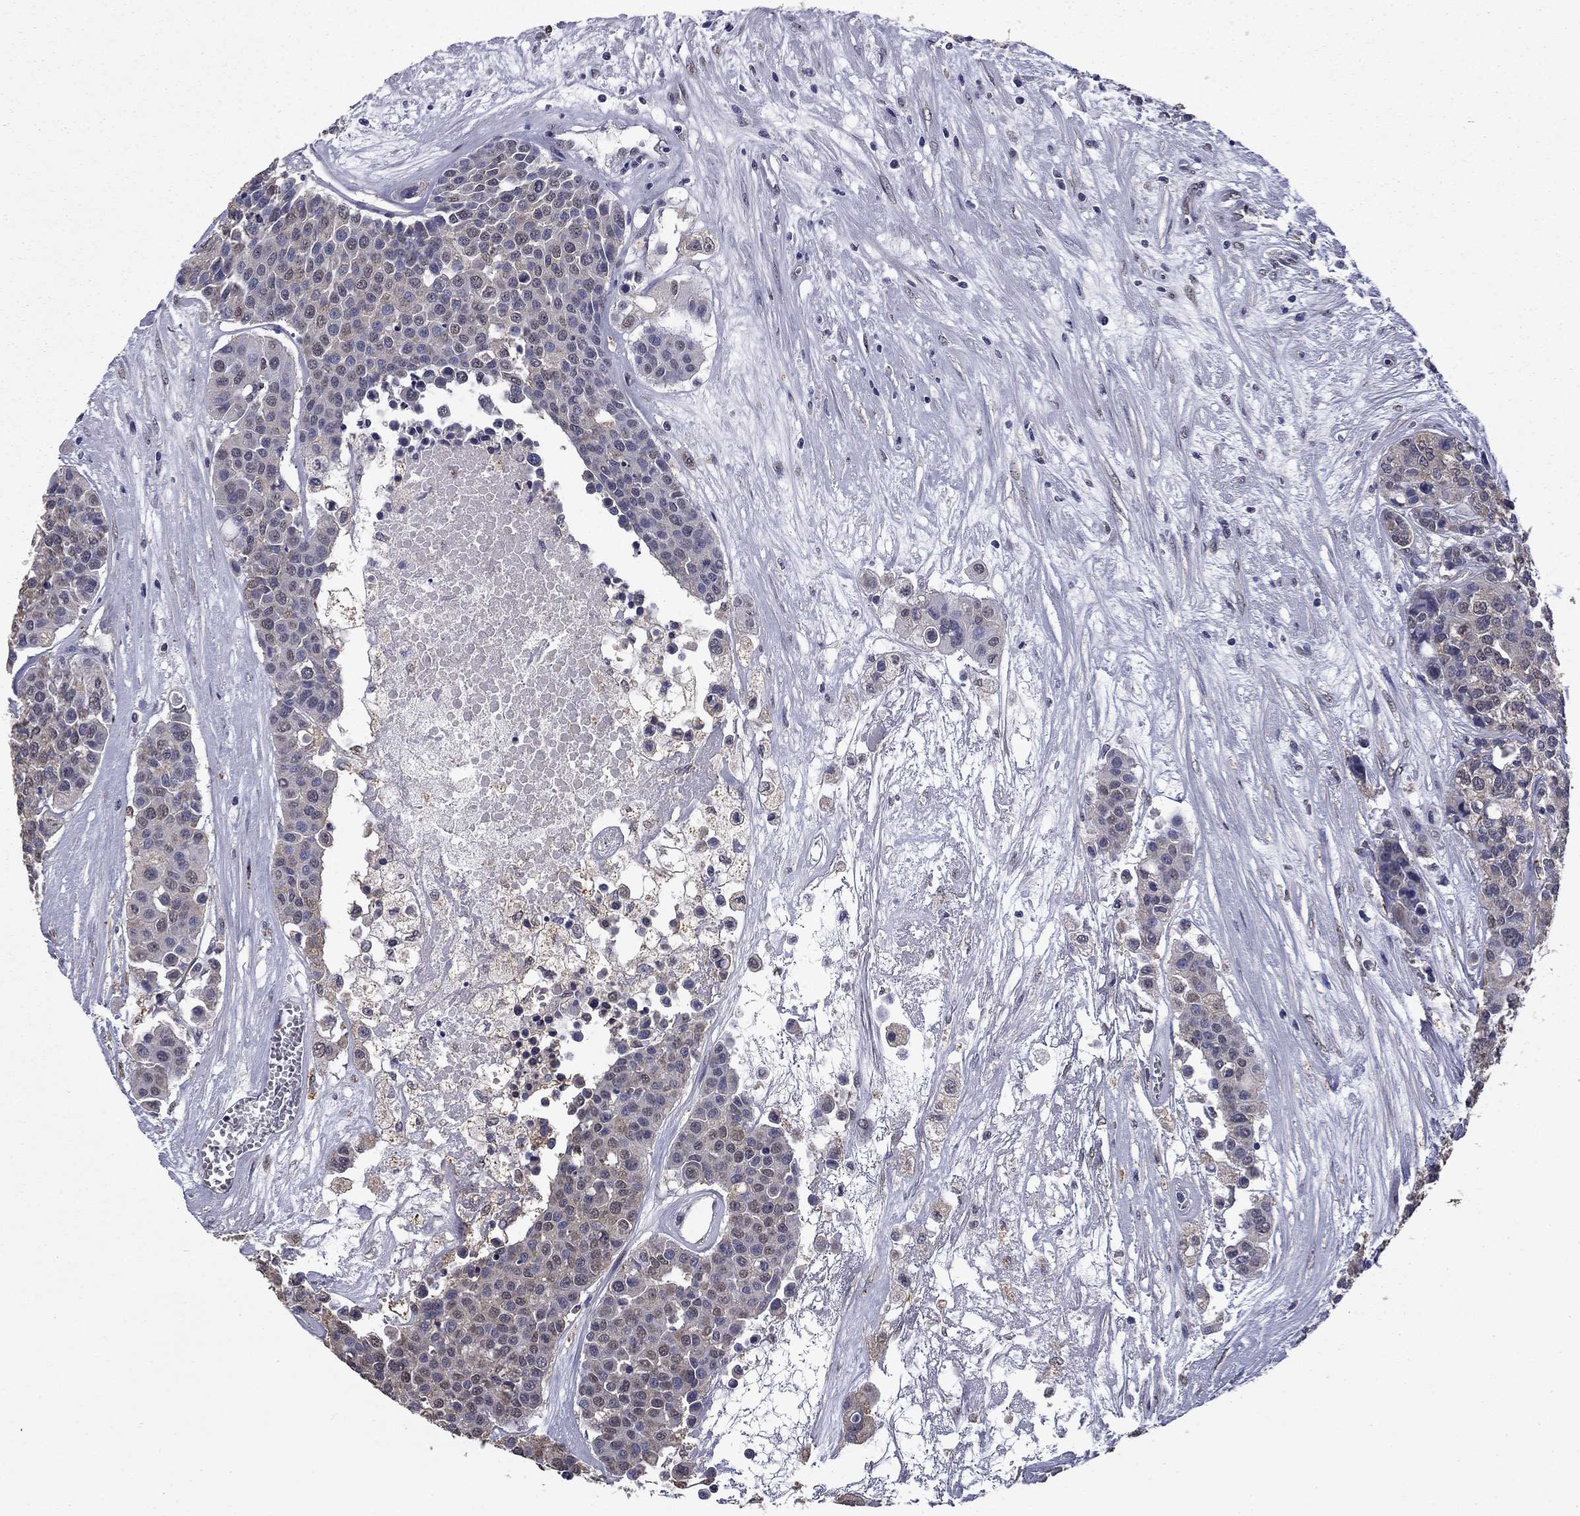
{"staining": {"intensity": "negative", "quantity": "none", "location": "none"}, "tissue": "carcinoid", "cell_type": "Tumor cells", "image_type": "cancer", "snomed": [{"axis": "morphology", "description": "Carcinoid, malignant, NOS"}, {"axis": "topography", "description": "Colon"}], "caption": "There is no significant positivity in tumor cells of carcinoid (malignant). (Immunohistochemistry, brightfield microscopy, high magnification).", "gene": "MFAP3L", "patient": {"sex": "male", "age": 81}}